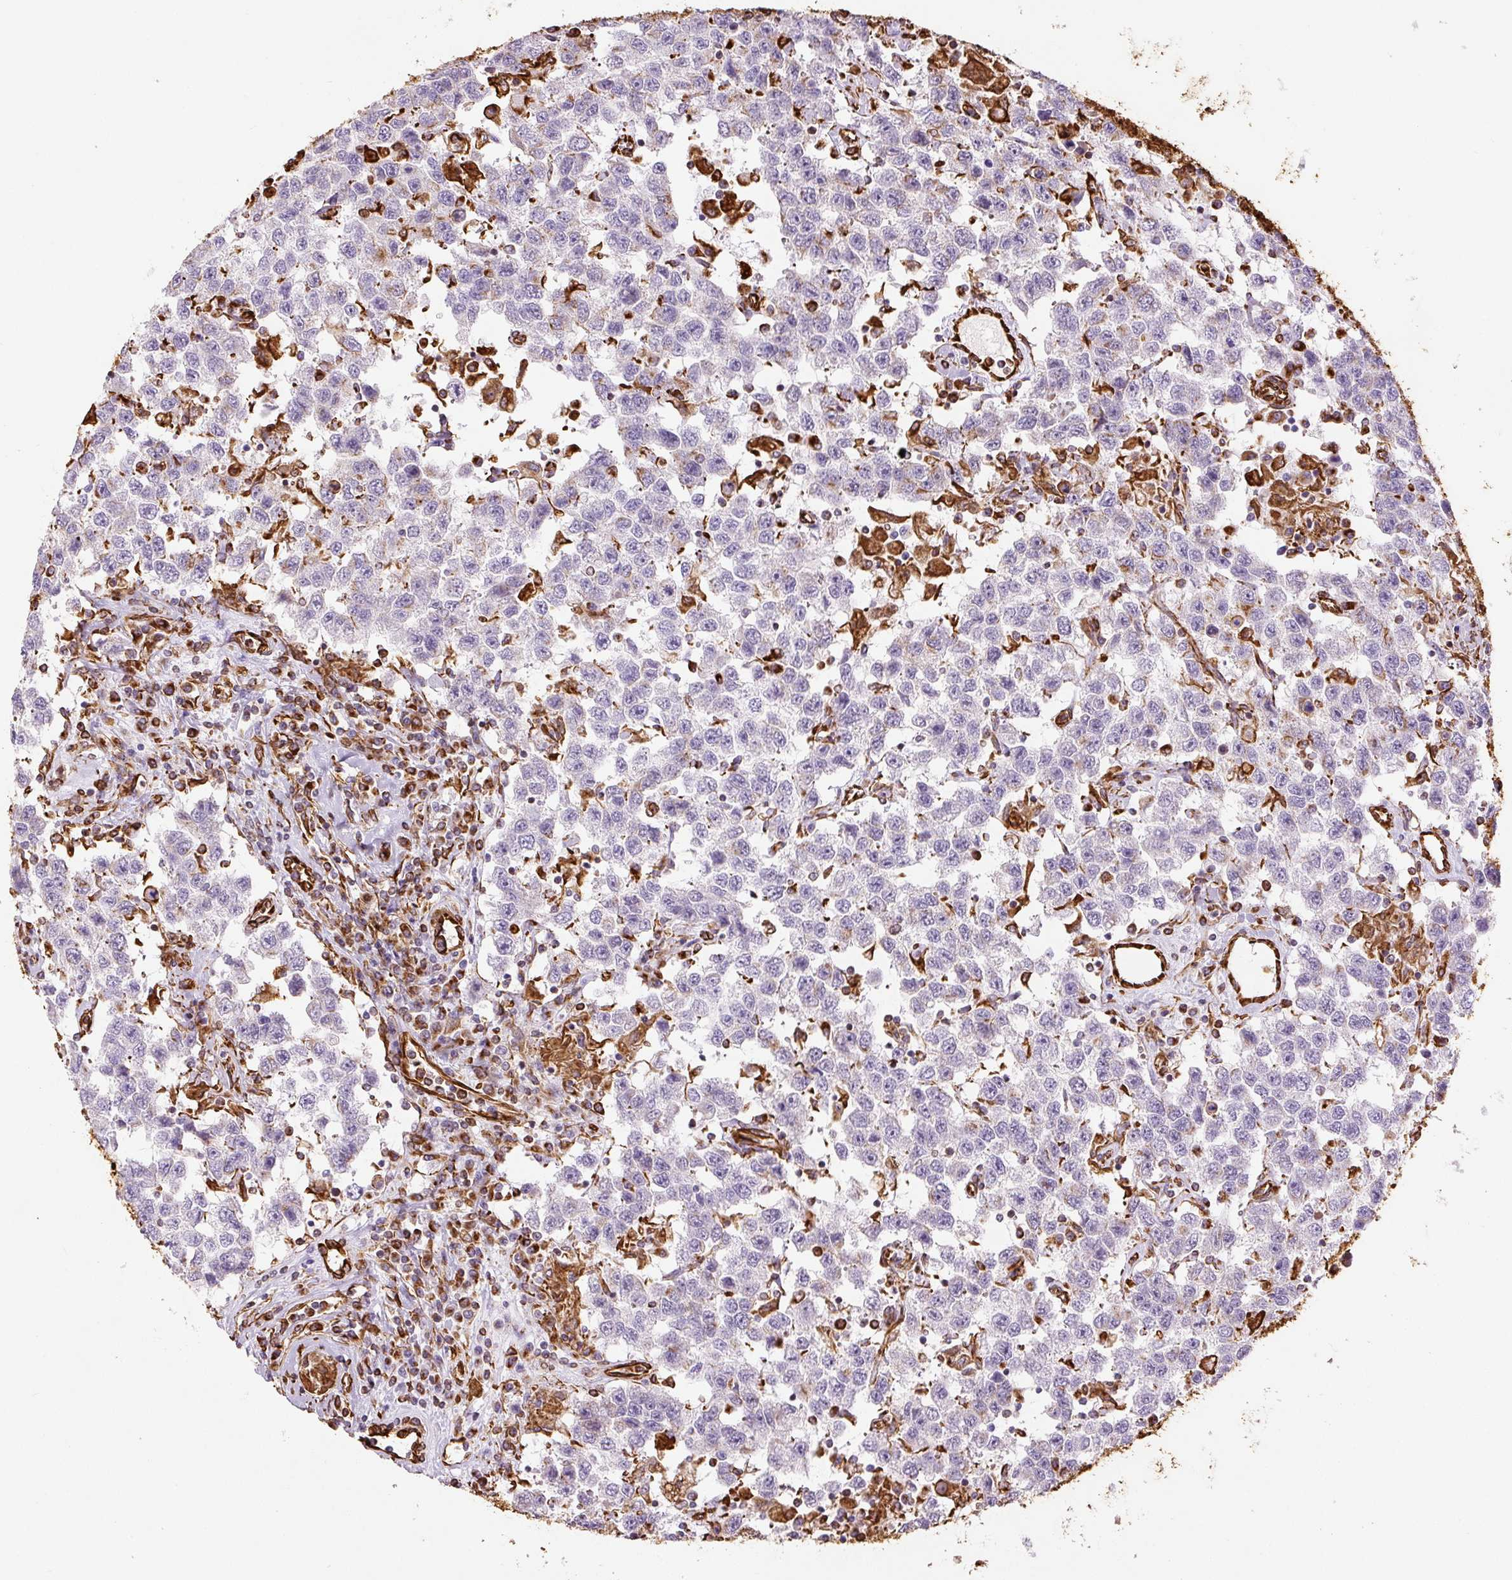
{"staining": {"intensity": "strong", "quantity": "<25%", "location": "cytoplasmic/membranous"}, "tissue": "testis cancer", "cell_type": "Tumor cells", "image_type": "cancer", "snomed": [{"axis": "morphology", "description": "Seminoma, NOS"}, {"axis": "topography", "description": "Testis"}], "caption": "Human testis cancer (seminoma) stained with a protein marker shows strong staining in tumor cells.", "gene": "VIM", "patient": {"sex": "male", "age": 41}}